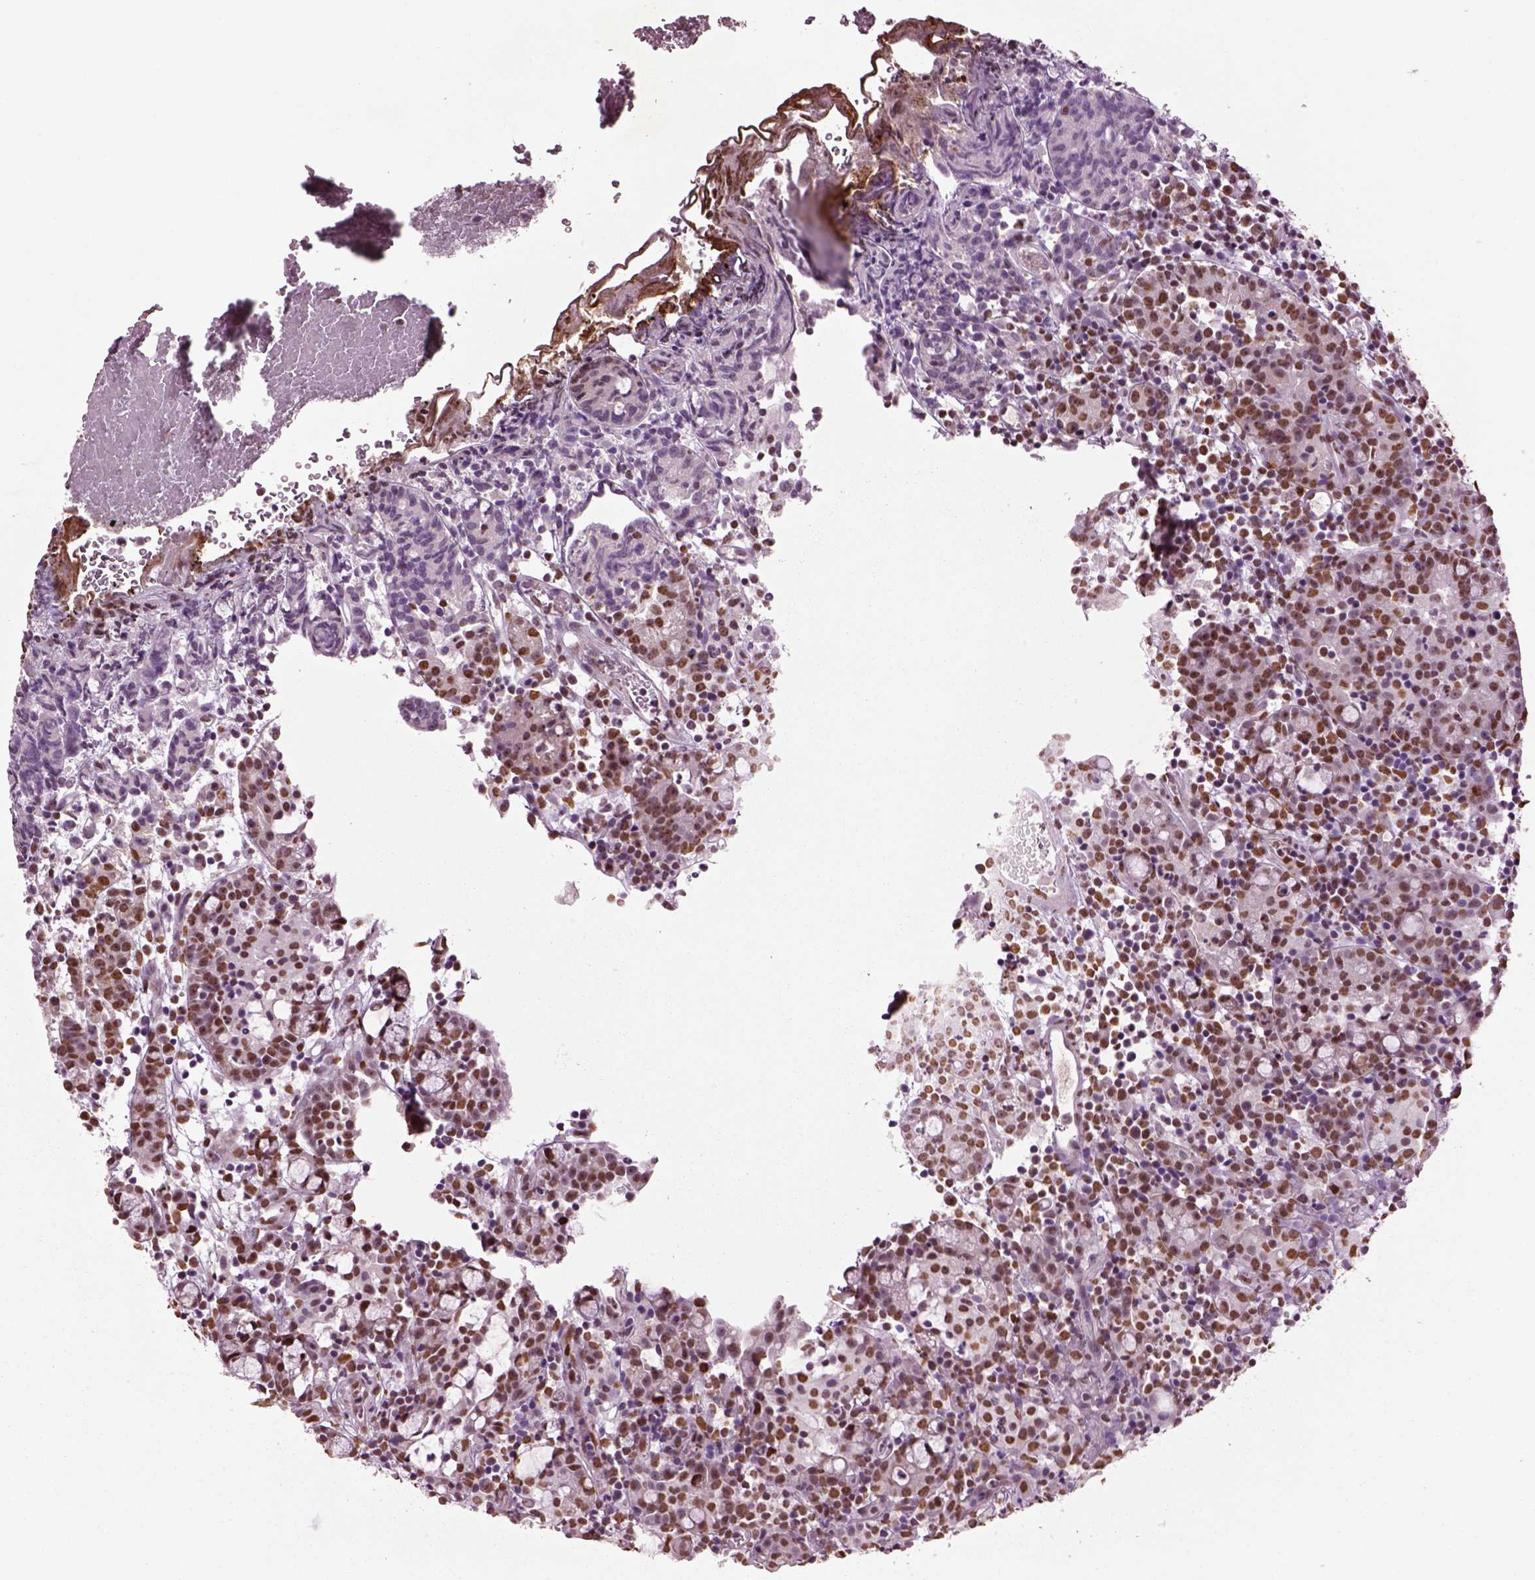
{"staining": {"intensity": "moderate", "quantity": ">75%", "location": "nuclear"}, "tissue": "prostate cancer", "cell_type": "Tumor cells", "image_type": "cancer", "snomed": [{"axis": "morphology", "description": "Adenocarcinoma, High grade"}, {"axis": "topography", "description": "Prostate"}], "caption": "This is a histology image of IHC staining of prostate high-grade adenocarcinoma, which shows moderate expression in the nuclear of tumor cells.", "gene": "DDX3X", "patient": {"sex": "male", "age": 53}}